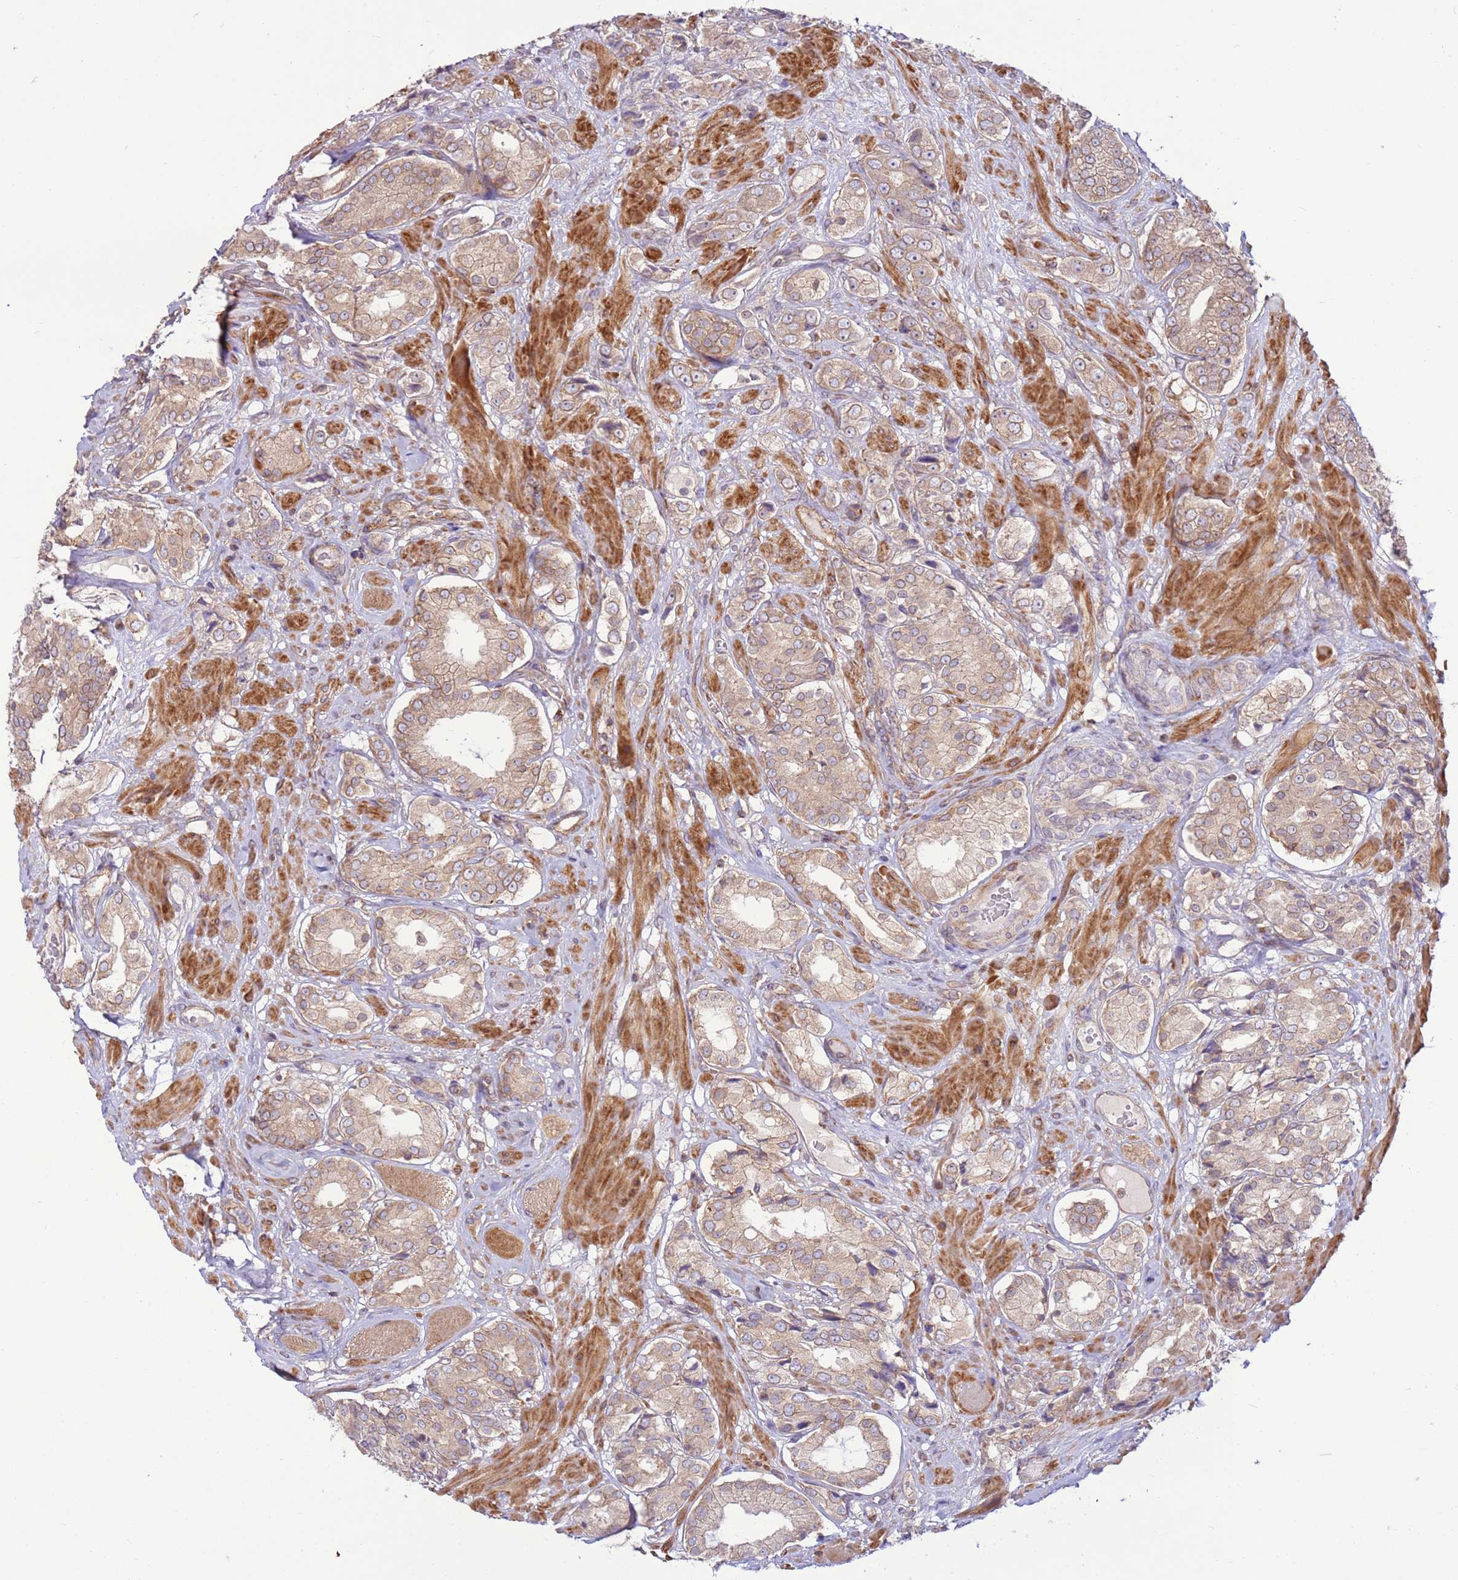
{"staining": {"intensity": "weak", "quantity": "25%-75%", "location": "cytoplasmic/membranous"}, "tissue": "prostate cancer", "cell_type": "Tumor cells", "image_type": "cancer", "snomed": [{"axis": "morphology", "description": "Adenocarcinoma, High grade"}, {"axis": "topography", "description": "Prostate and seminal vesicle, NOS"}], "caption": "Immunohistochemistry (IHC) histopathology image of neoplastic tissue: human prostate adenocarcinoma (high-grade) stained using immunohistochemistry reveals low levels of weak protein expression localized specifically in the cytoplasmic/membranous of tumor cells, appearing as a cytoplasmic/membranous brown color.", "gene": "DDX19B", "patient": {"sex": "male", "age": 64}}